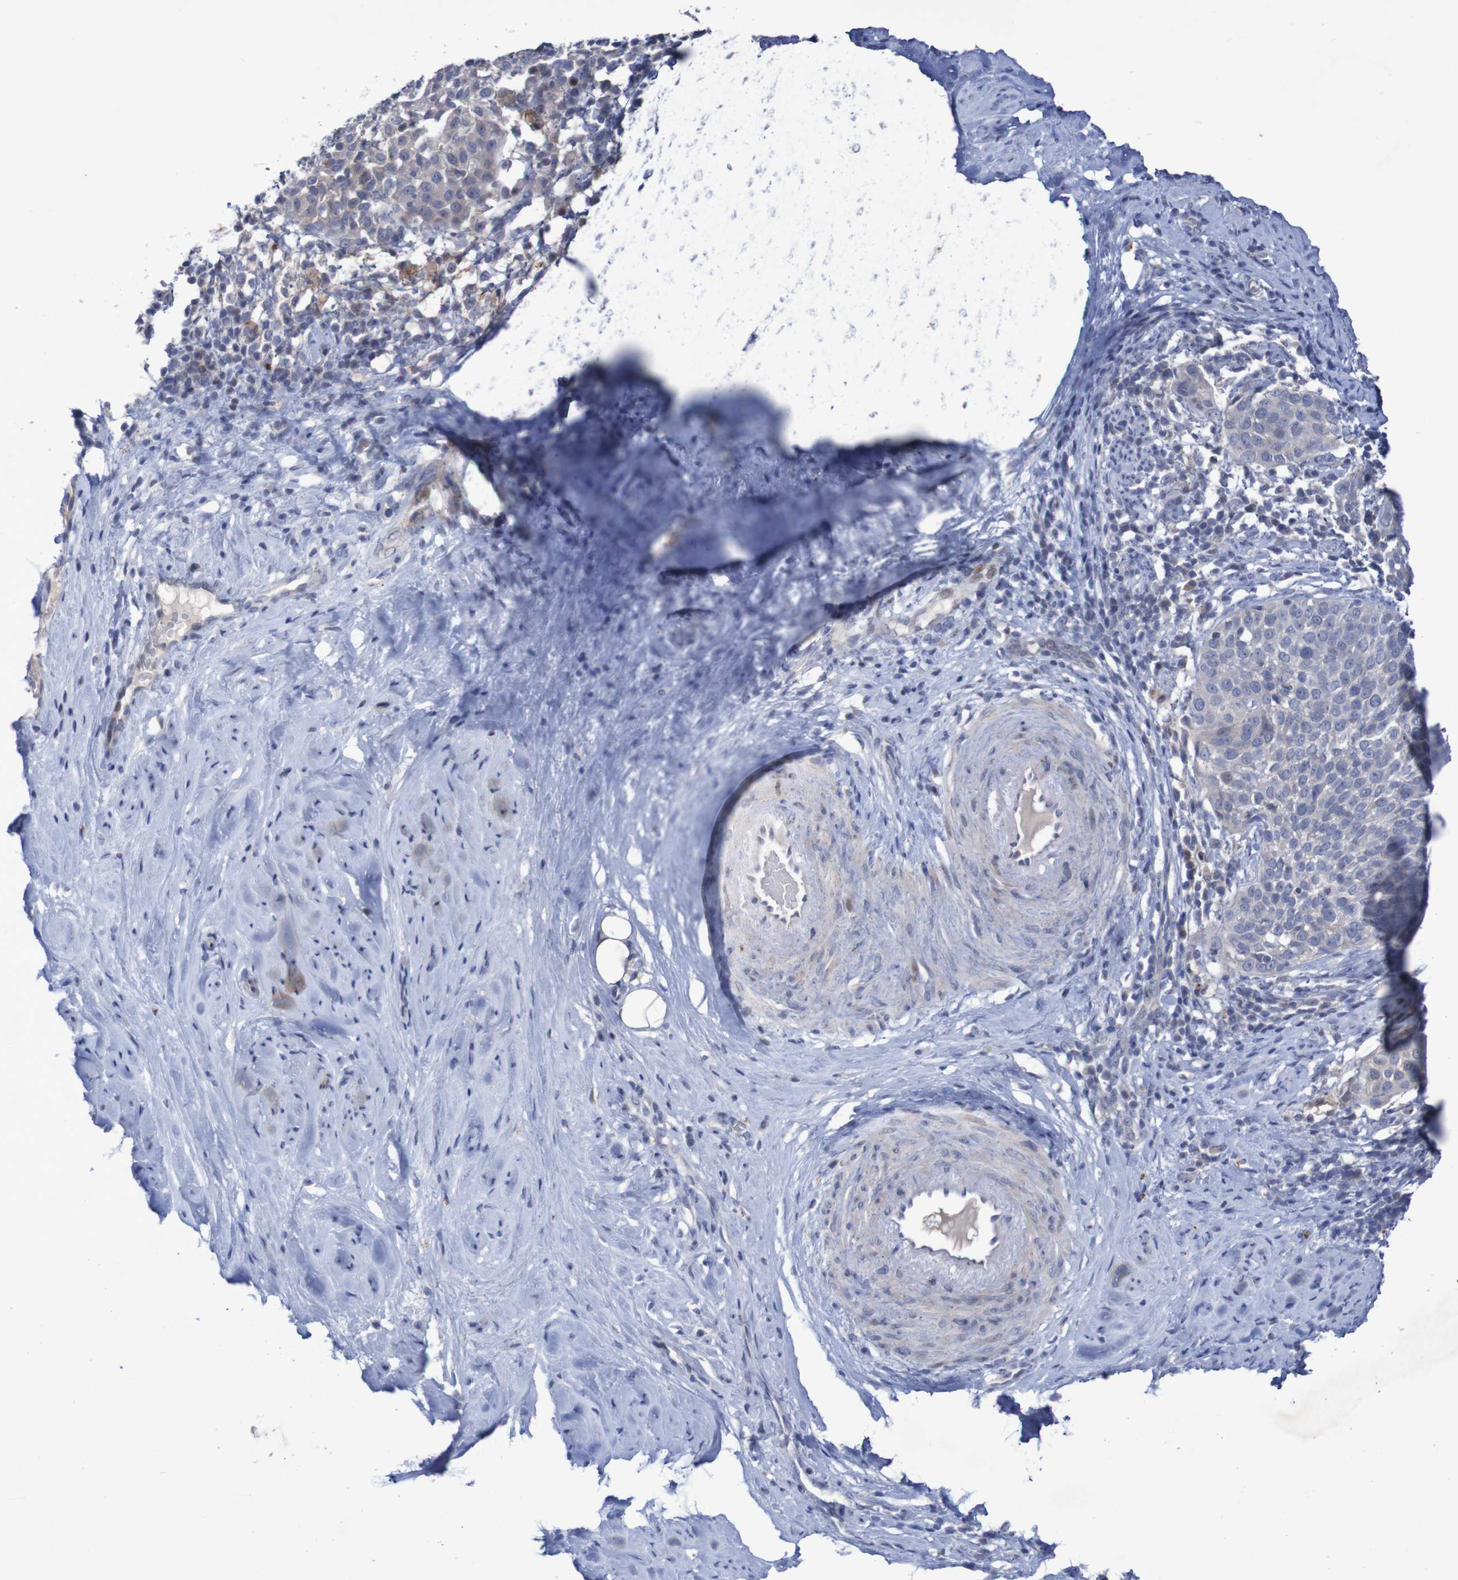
{"staining": {"intensity": "negative", "quantity": "none", "location": "none"}, "tissue": "cervical cancer", "cell_type": "Tumor cells", "image_type": "cancer", "snomed": [{"axis": "morphology", "description": "Squamous cell carcinoma, NOS"}, {"axis": "topography", "description": "Cervix"}], "caption": "High magnification brightfield microscopy of squamous cell carcinoma (cervical) stained with DAB (brown) and counterstained with hematoxylin (blue): tumor cells show no significant staining.", "gene": "FBP2", "patient": {"sex": "female", "age": 51}}